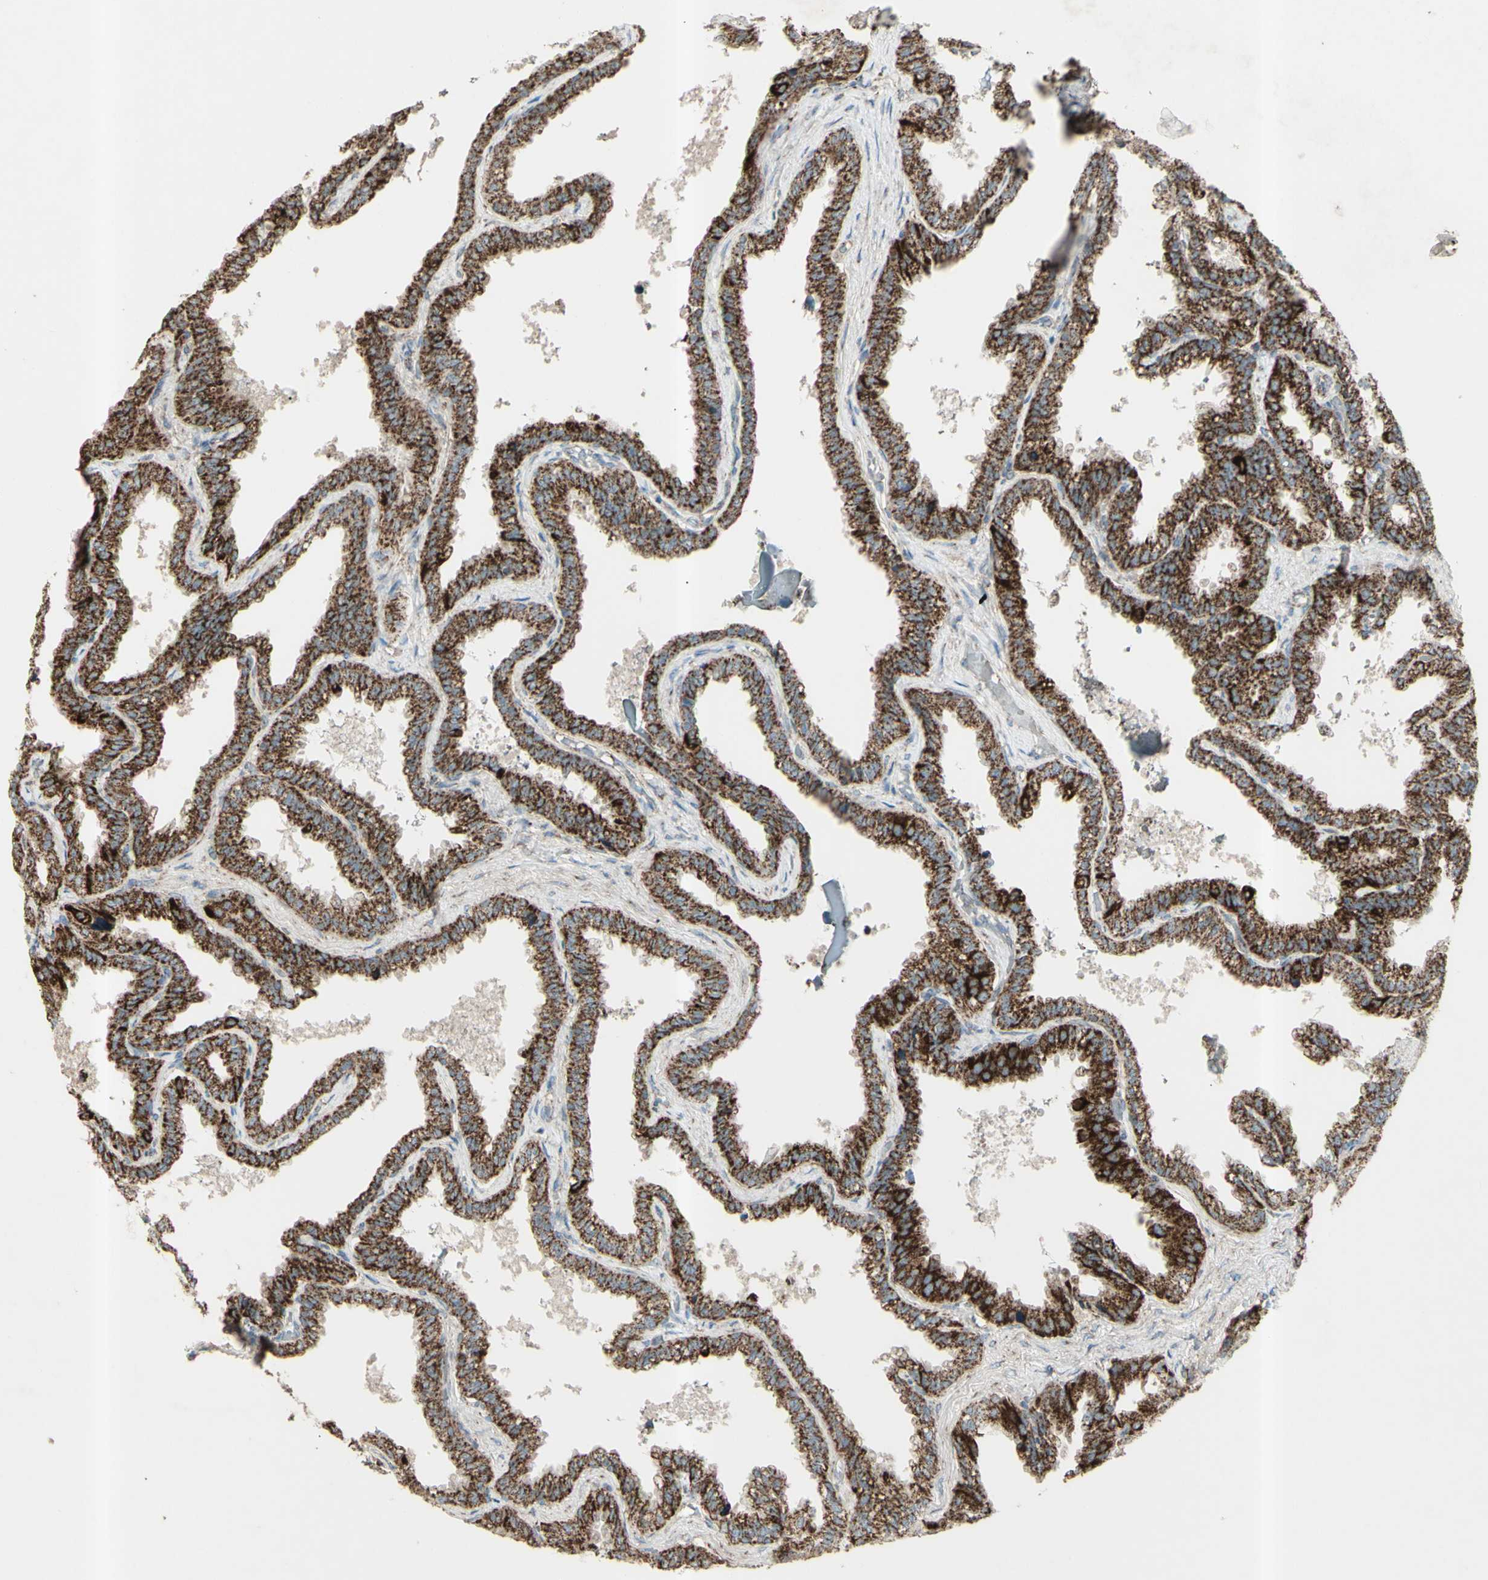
{"staining": {"intensity": "strong", "quantity": ">75%", "location": "cytoplasmic/membranous"}, "tissue": "seminal vesicle", "cell_type": "Glandular cells", "image_type": "normal", "snomed": [{"axis": "morphology", "description": "Normal tissue, NOS"}, {"axis": "topography", "description": "Seminal veicle"}], "caption": "Seminal vesicle stained for a protein (brown) demonstrates strong cytoplasmic/membranous positive positivity in approximately >75% of glandular cells.", "gene": "RHOT1", "patient": {"sex": "male", "age": 46}}